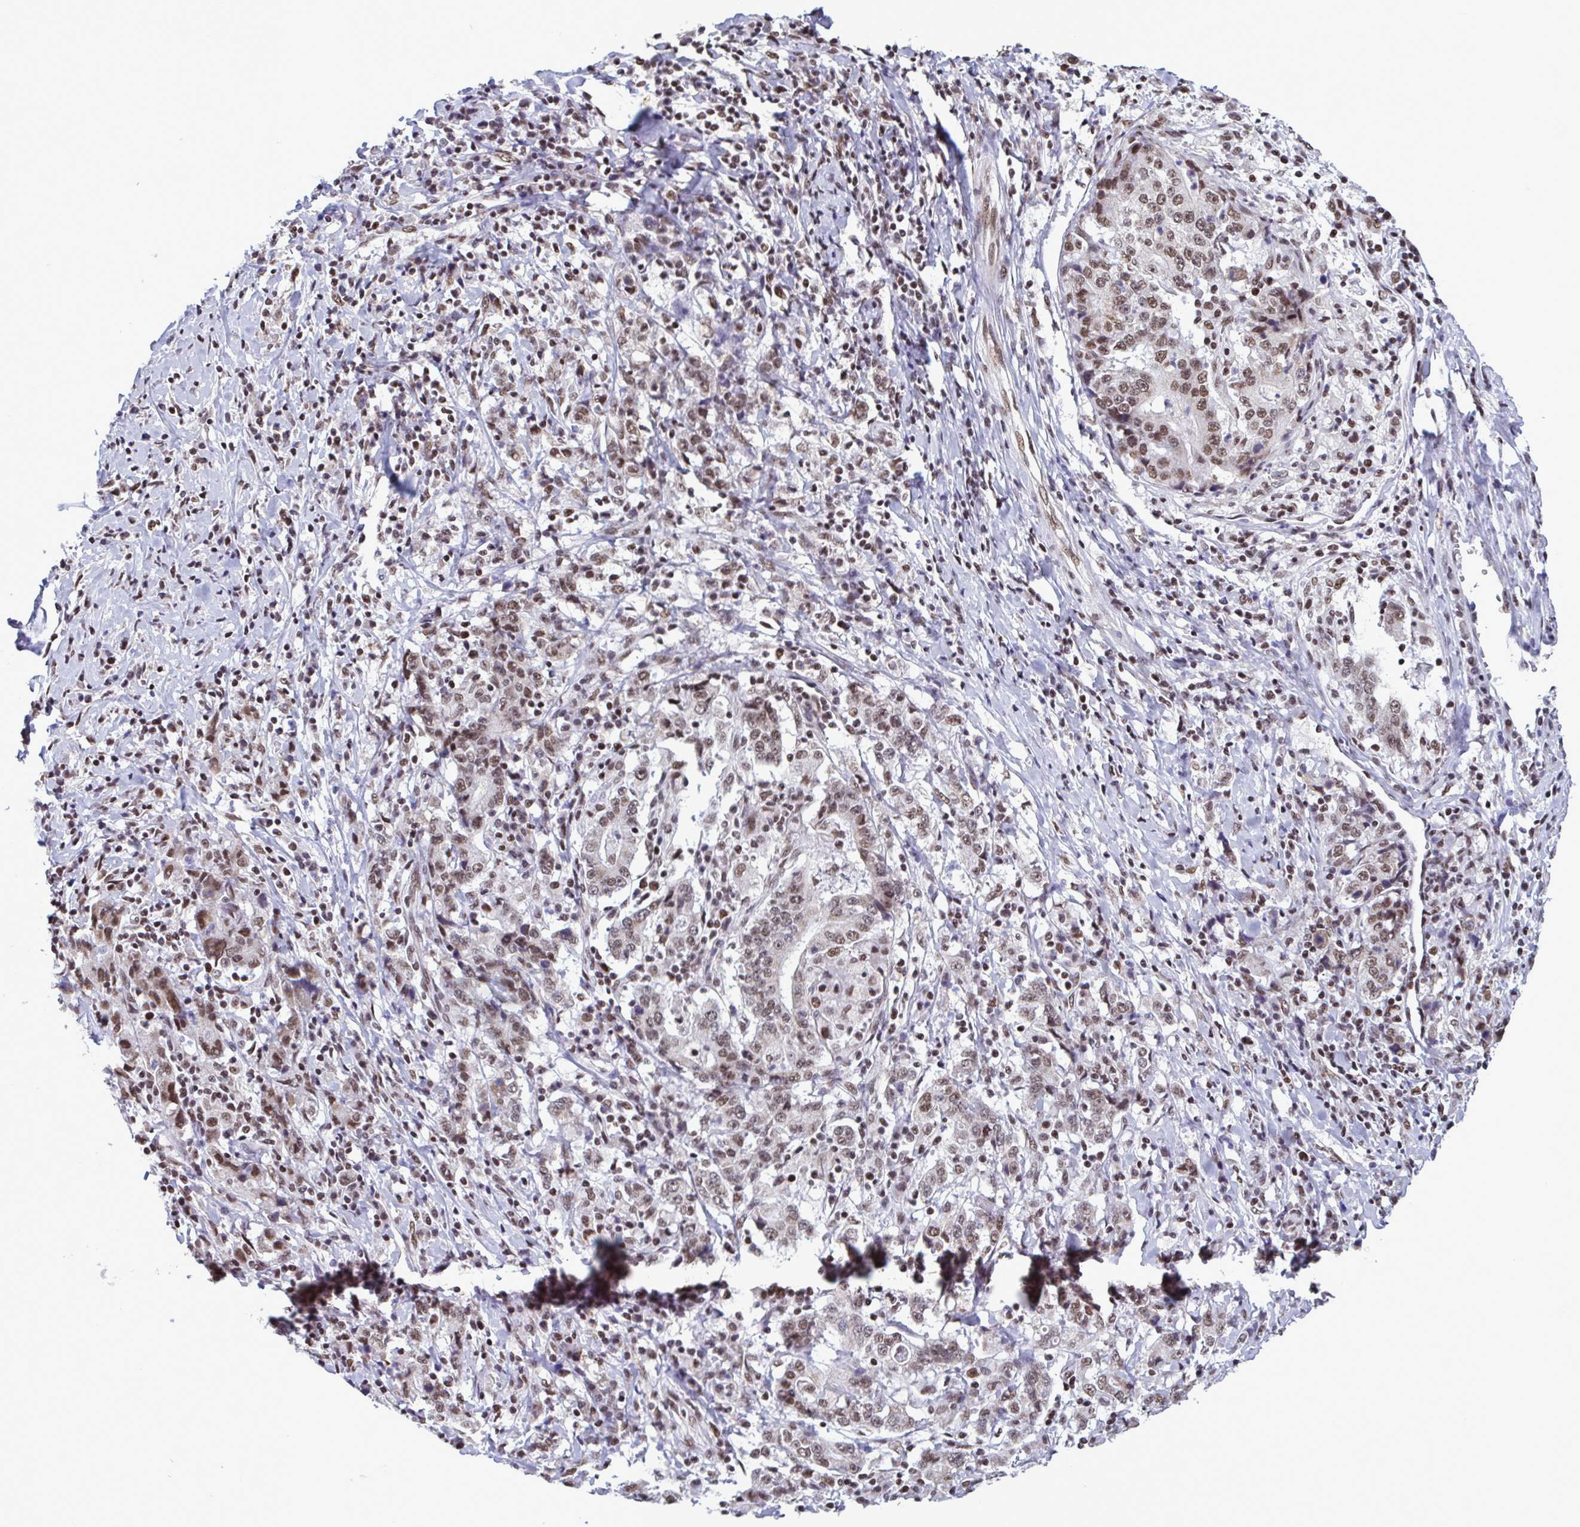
{"staining": {"intensity": "moderate", "quantity": "25%-75%", "location": "nuclear"}, "tissue": "stomach cancer", "cell_type": "Tumor cells", "image_type": "cancer", "snomed": [{"axis": "morphology", "description": "Normal tissue, NOS"}, {"axis": "morphology", "description": "Adenocarcinoma, NOS"}, {"axis": "topography", "description": "Stomach, upper"}, {"axis": "topography", "description": "Stomach"}], "caption": "Immunohistochemical staining of human adenocarcinoma (stomach) demonstrates medium levels of moderate nuclear protein positivity in about 25%-75% of tumor cells. The protein is shown in brown color, while the nuclei are stained blue.", "gene": "TIMM21", "patient": {"sex": "male", "age": 59}}